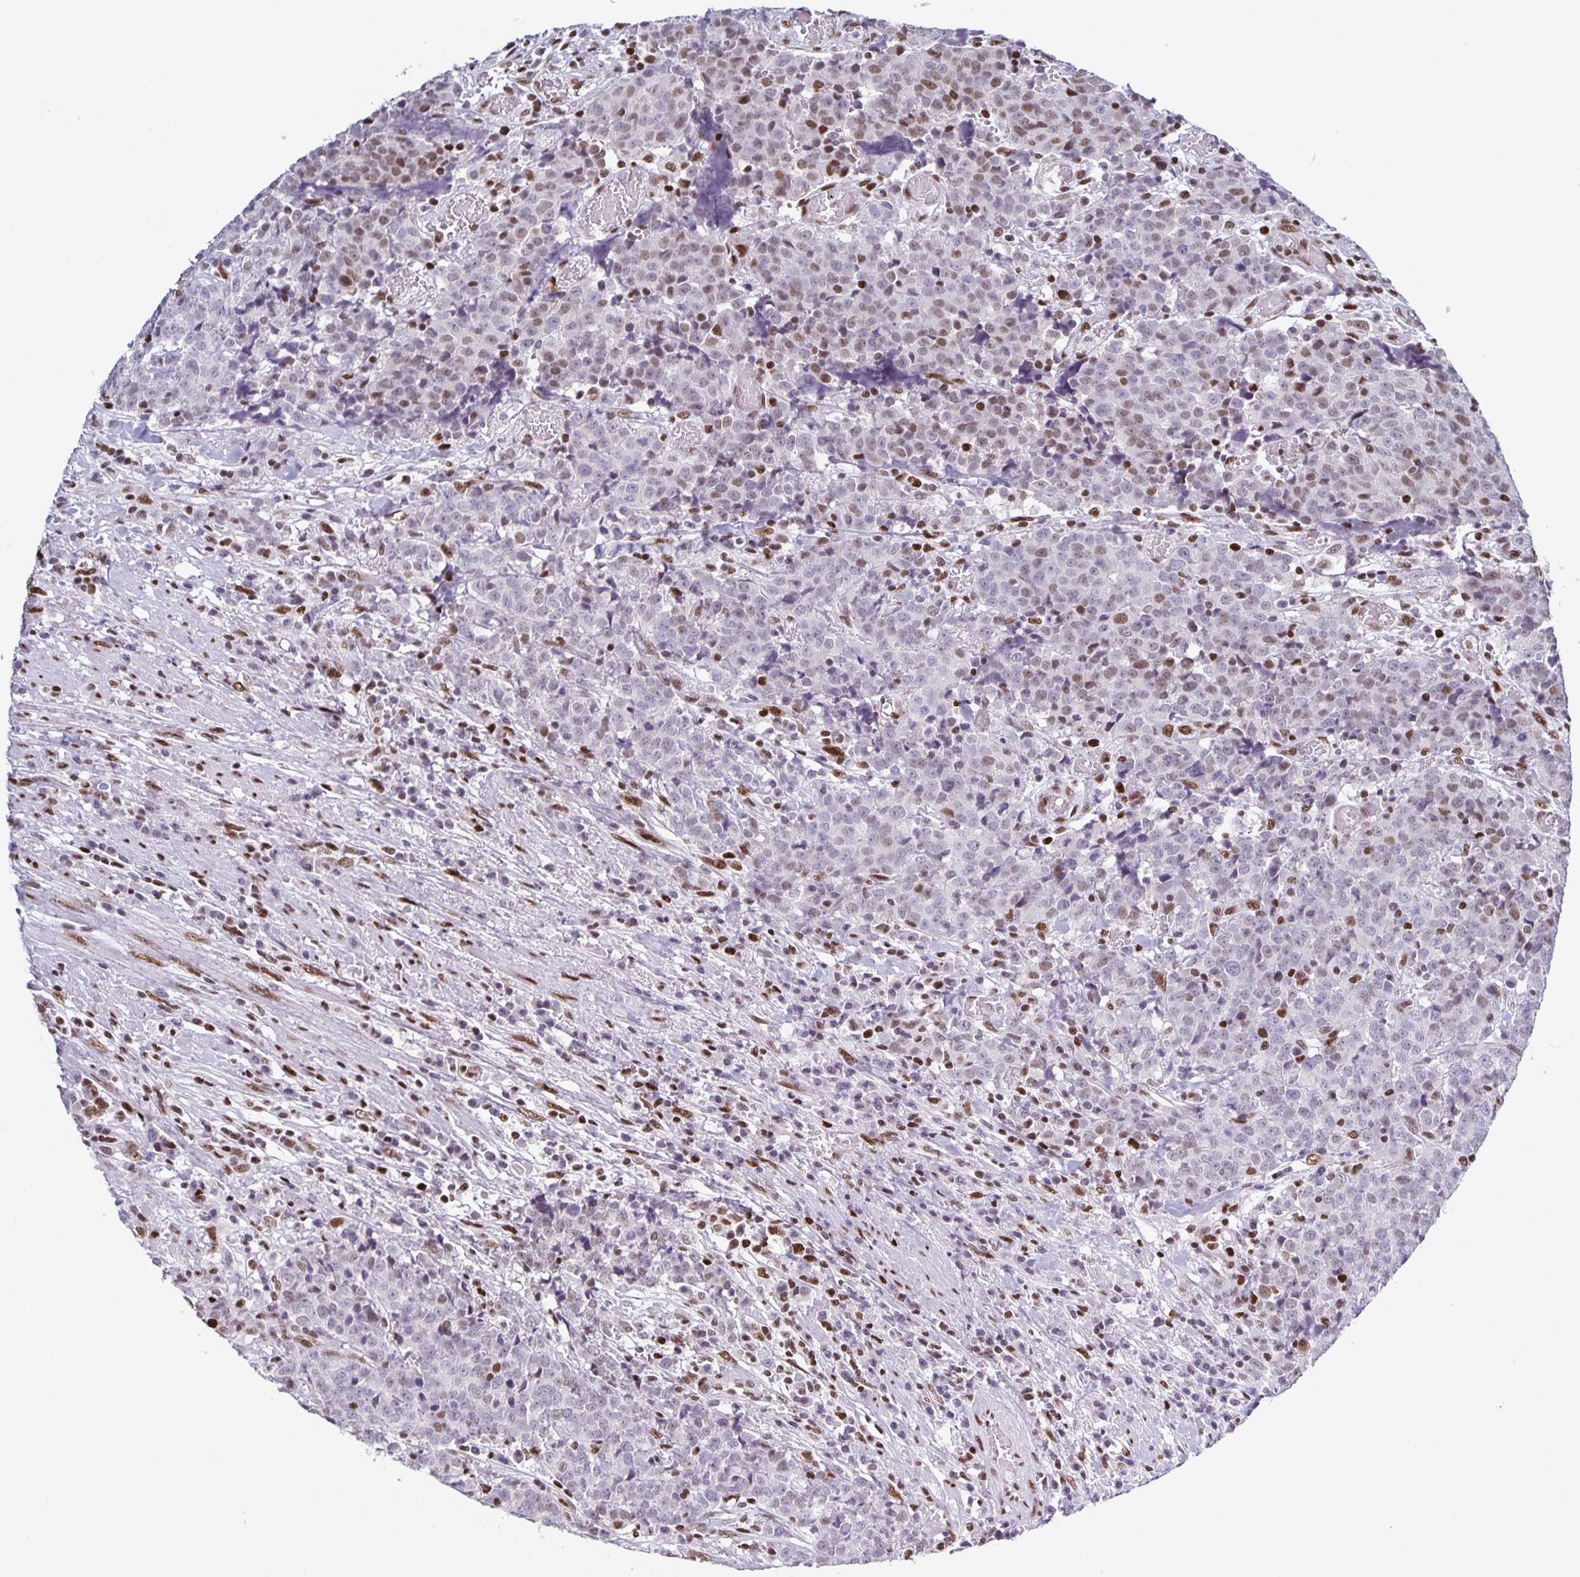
{"staining": {"intensity": "moderate", "quantity": "<25%", "location": "nuclear"}, "tissue": "prostate cancer", "cell_type": "Tumor cells", "image_type": "cancer", "snomed": [{"axis": "morphology", "description": "Adenocarcinoma, High grade"}, {"axis": "topography", "description": "Prostate and seminal vesicle, NOS"}], "caption": "This is an image of immunohistochemistry staining of prostate high-grade adenocarcinoma, which shows moderate expression in the nuclear of tumor cells.", "gene": "JUND", "patient": {"sex": "male", "age": 60}}